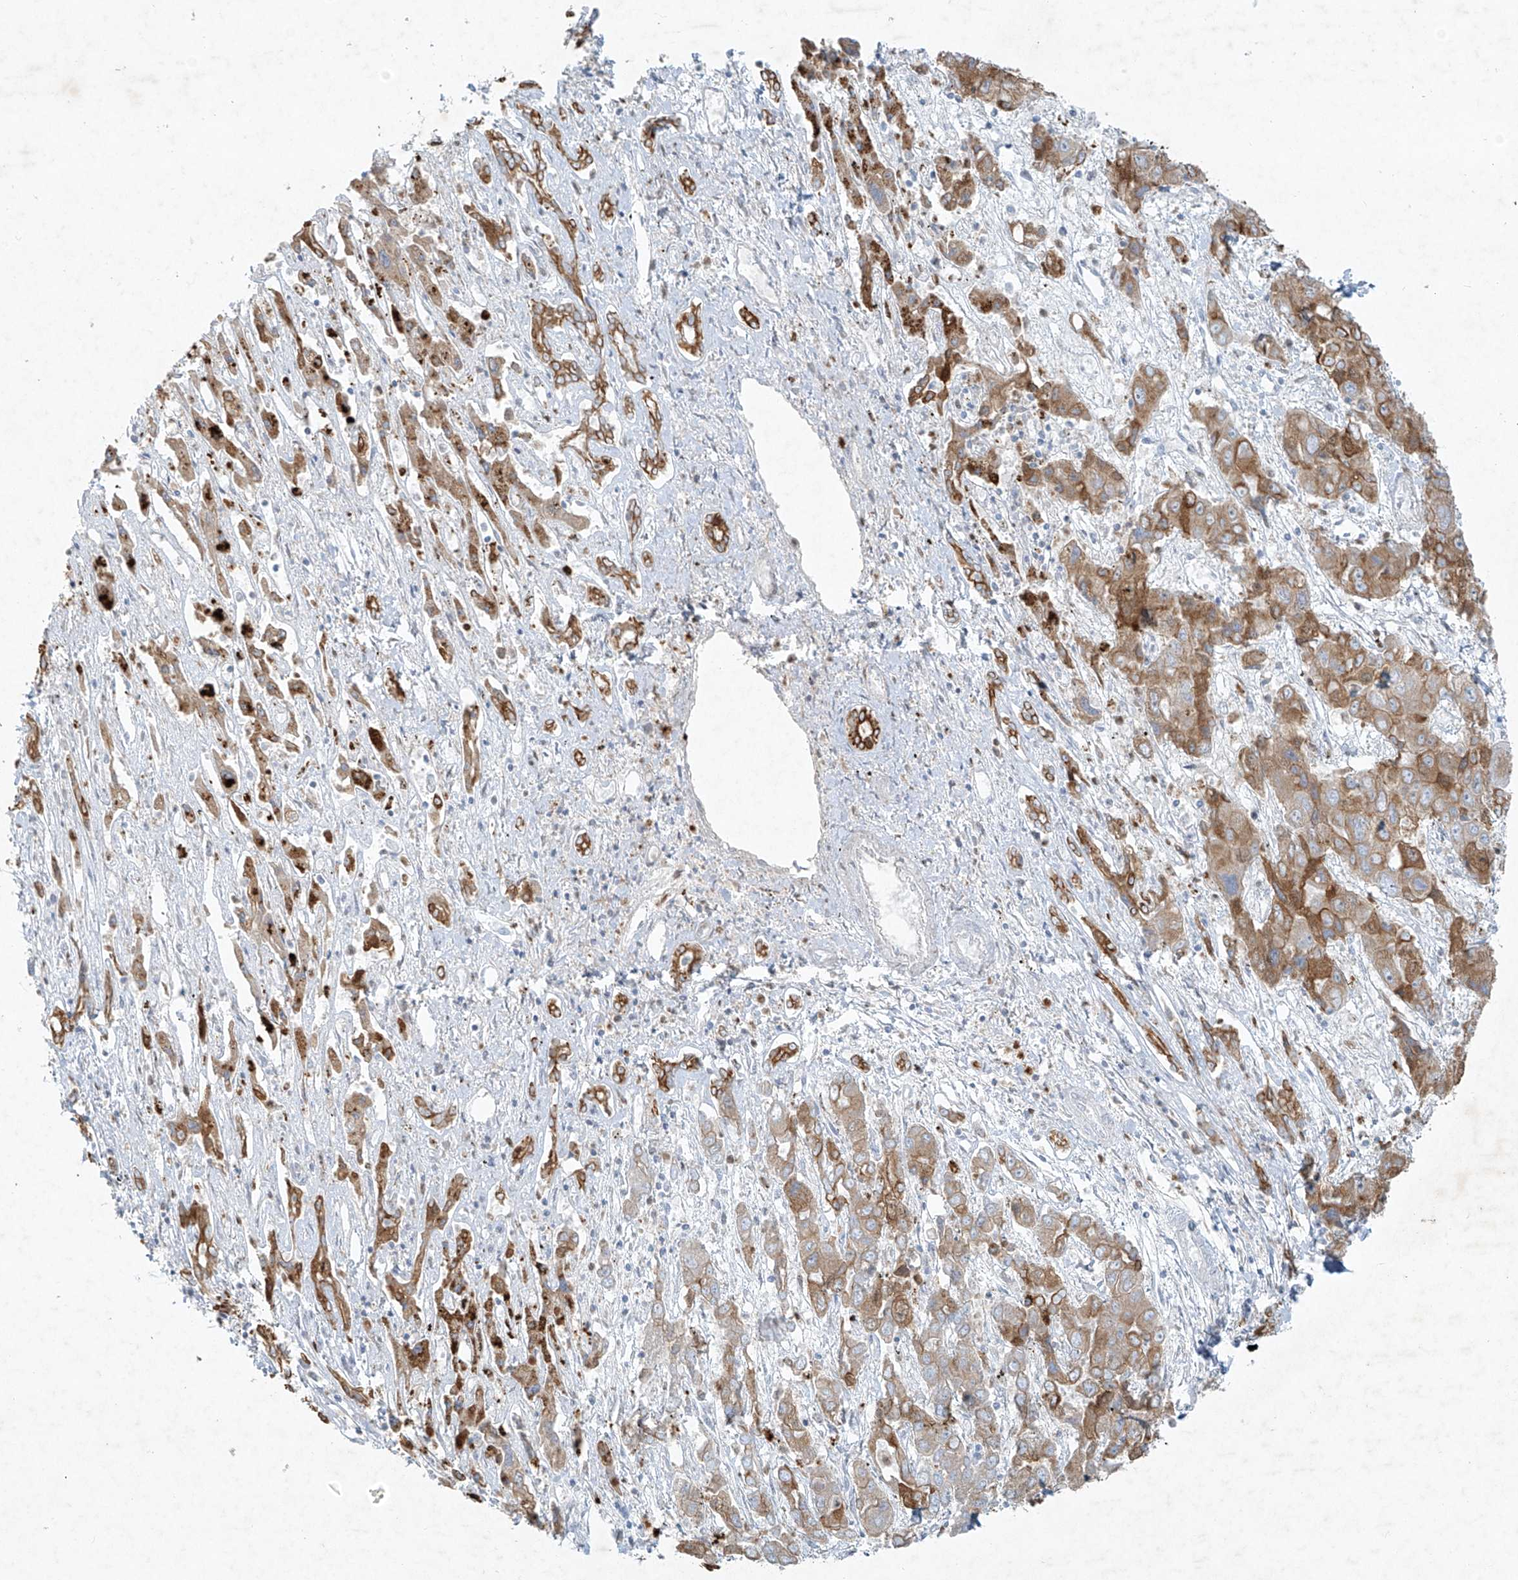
{"staining": {"intensity": "moderate", "quantity": ">75%", "location": "cytoplasmic/membranous"}, "tissue": "liver cancer", "cell_type": "Tumor cells", "image_type": "cancer", "snomed": [{"axis": "morphology", "description": "Cholangiocarcinoma"}, {"axis": "topography", "description": "Liver"}], "caption": "Immunohistochemistry of liver cancer (cholangiocarcinoma) displays medium levels of moderate cytoplasmic/membranous staining in about >75% of tumor cells.", "gene": "TUBE1", "patient": {"sex": "male", "age": 67}}